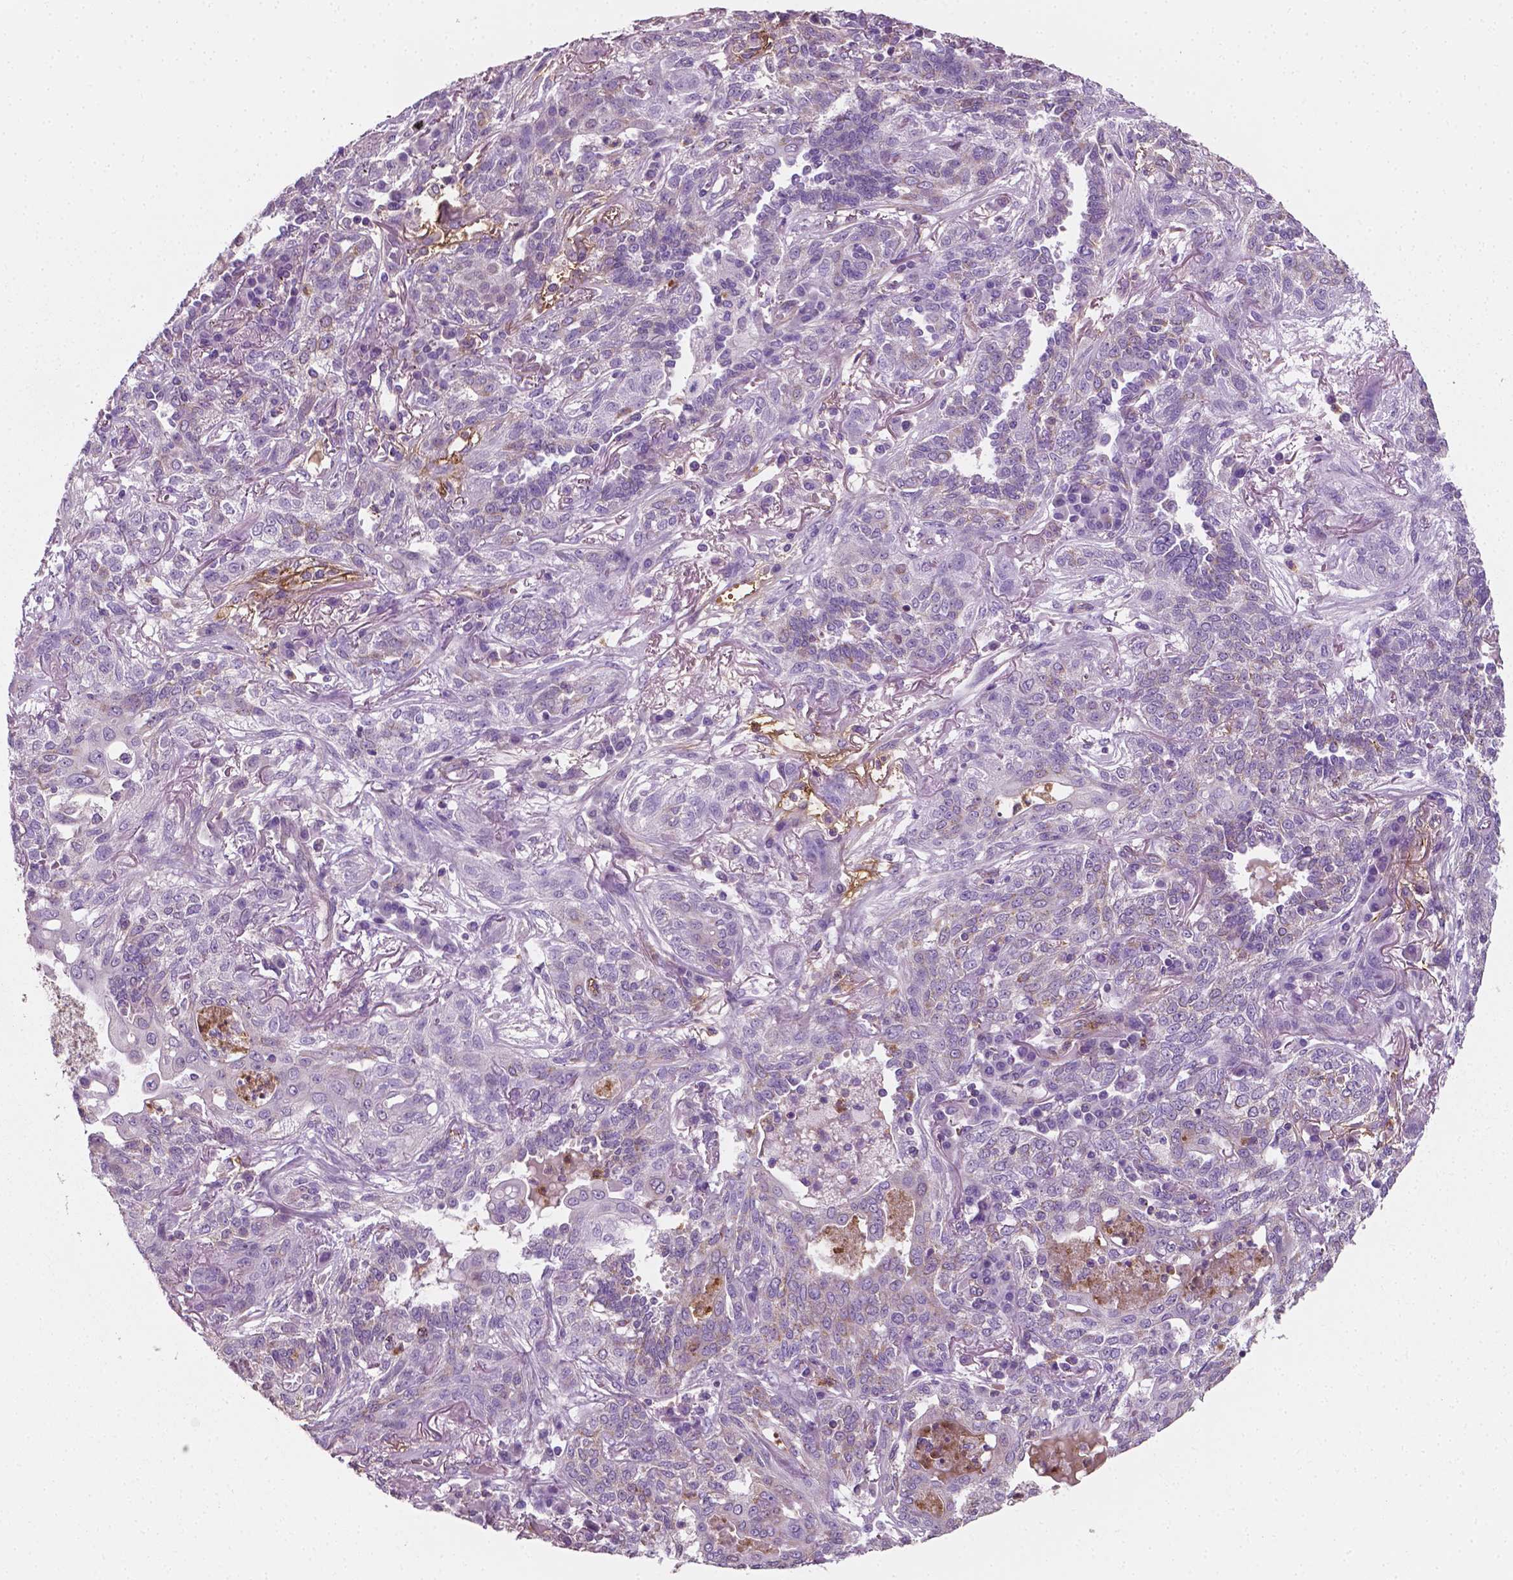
{"staining": {"intensity": "negative", "quantity": "none", "location": "none"}, "tissue": "lung cancer", "cell_type": "Tumor cells", "image_type": "cancer", "snomed": [{"axis": "morphology", "description": "Squamous cell carcinoma, NOS"}, {"axis": "topography", "description": "Lung"}], "caption": "A micrograph of lung squamous cell carcinoma stained for a protein shows no brown staining in tumor cells. (DAB (3,3'-diaminobenzidine) IHC, high magnification).", "gene": "PTX3", "patient": {"sex": "female", "age": 70}}